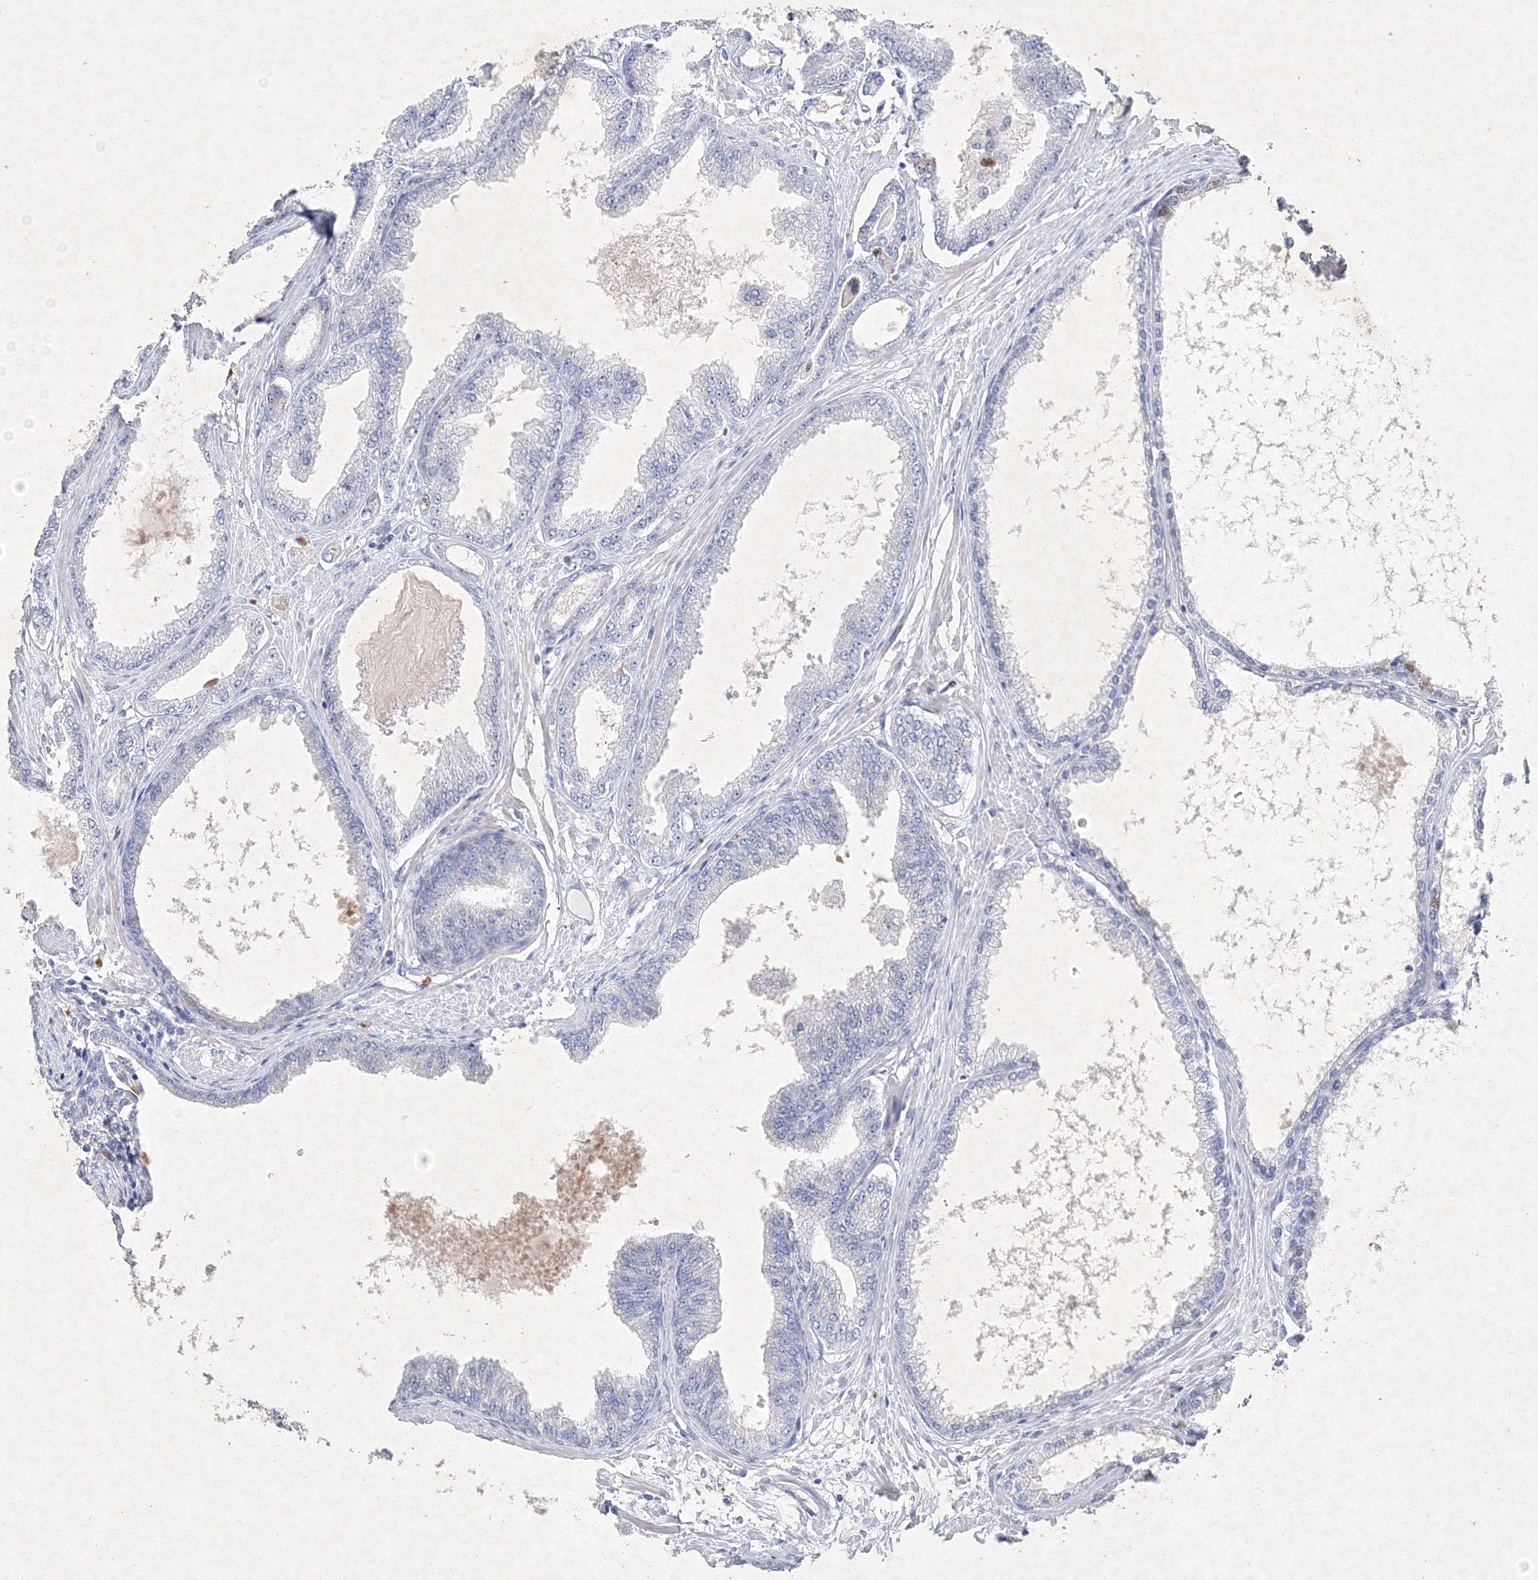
{"staining": {"intensity": "negative", "quantity": "none", "location": "none"}, "tissue": "prostate cancer", "cell_type": "Tumor cells", "image_type": "cancer", "snomed": [{"axis": "morphology", "description": "Adenocarcinoma, Low grade"}, {"axis": "topography", "description": "Prostate"}], "caption": "The histopathology image reveals no staining of tumor cells in adenocarcinoma (low-grade) (prostate).", "gene": "CXXC4", "patient": {"sex": "male", "age": 63}}